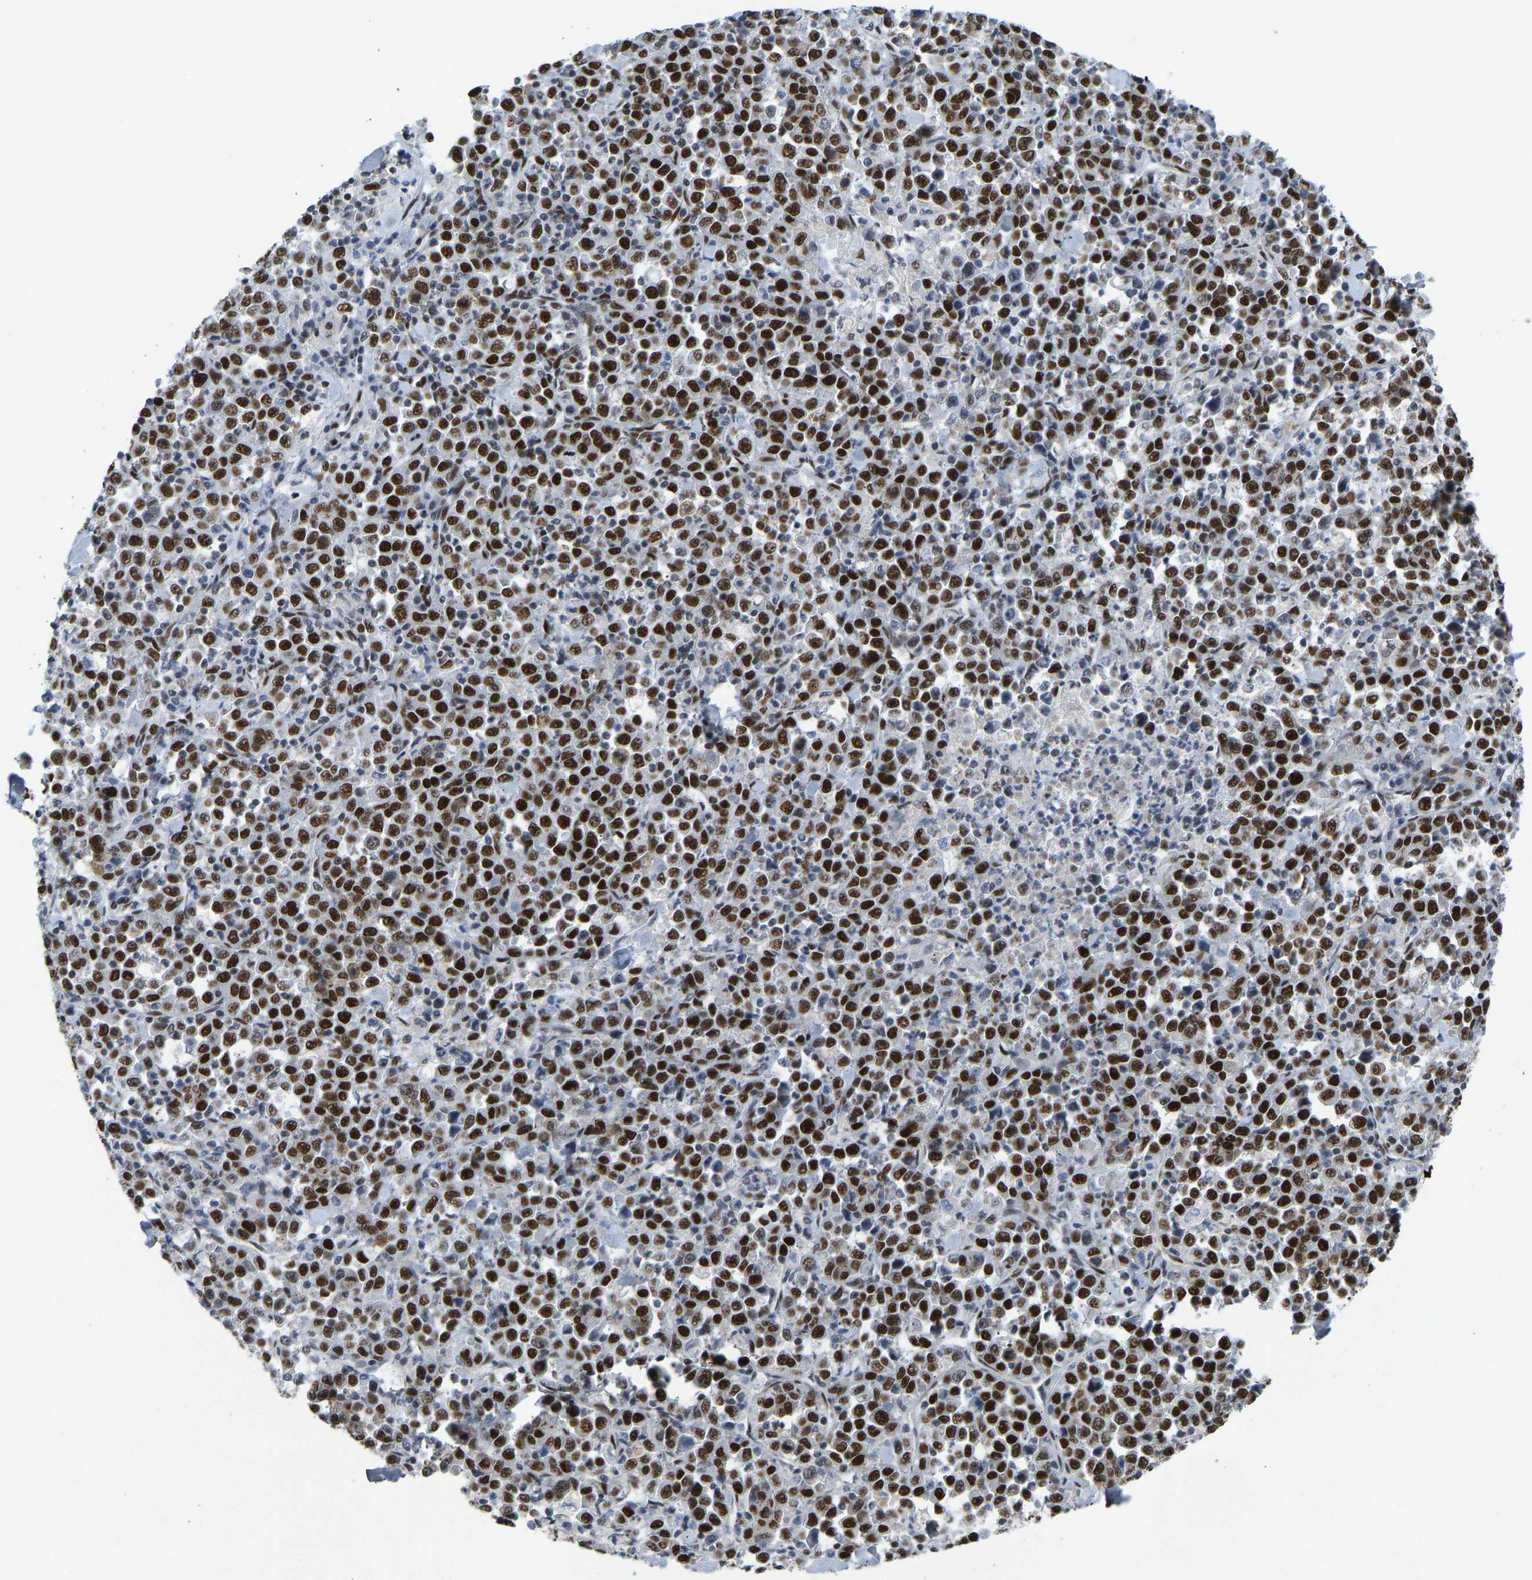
{"staining": {"intensity": "strong", "quantity": ">75%", "location": "nuclear"}, "tissue": "stomach cancer", "cell_type": "Tumor cells", "image_type": "cancer", "snomed": [{"axis": "morphology", "description": "Normal tissue, NOS"}, {"axis": "morphology", "description": "Adenocarcinoma, NOS"}, {"axis": "topography", "description": "Stomach, upper"}, {"axis": "topography", "description": "Stomach"}], "caption": "Stomach adenocarcinoma stained for a protein demonstrates strong nuclear positivity in tumor cells.", "gene": "FOXK1", "patient": {"sex": "male", "age": 59}}